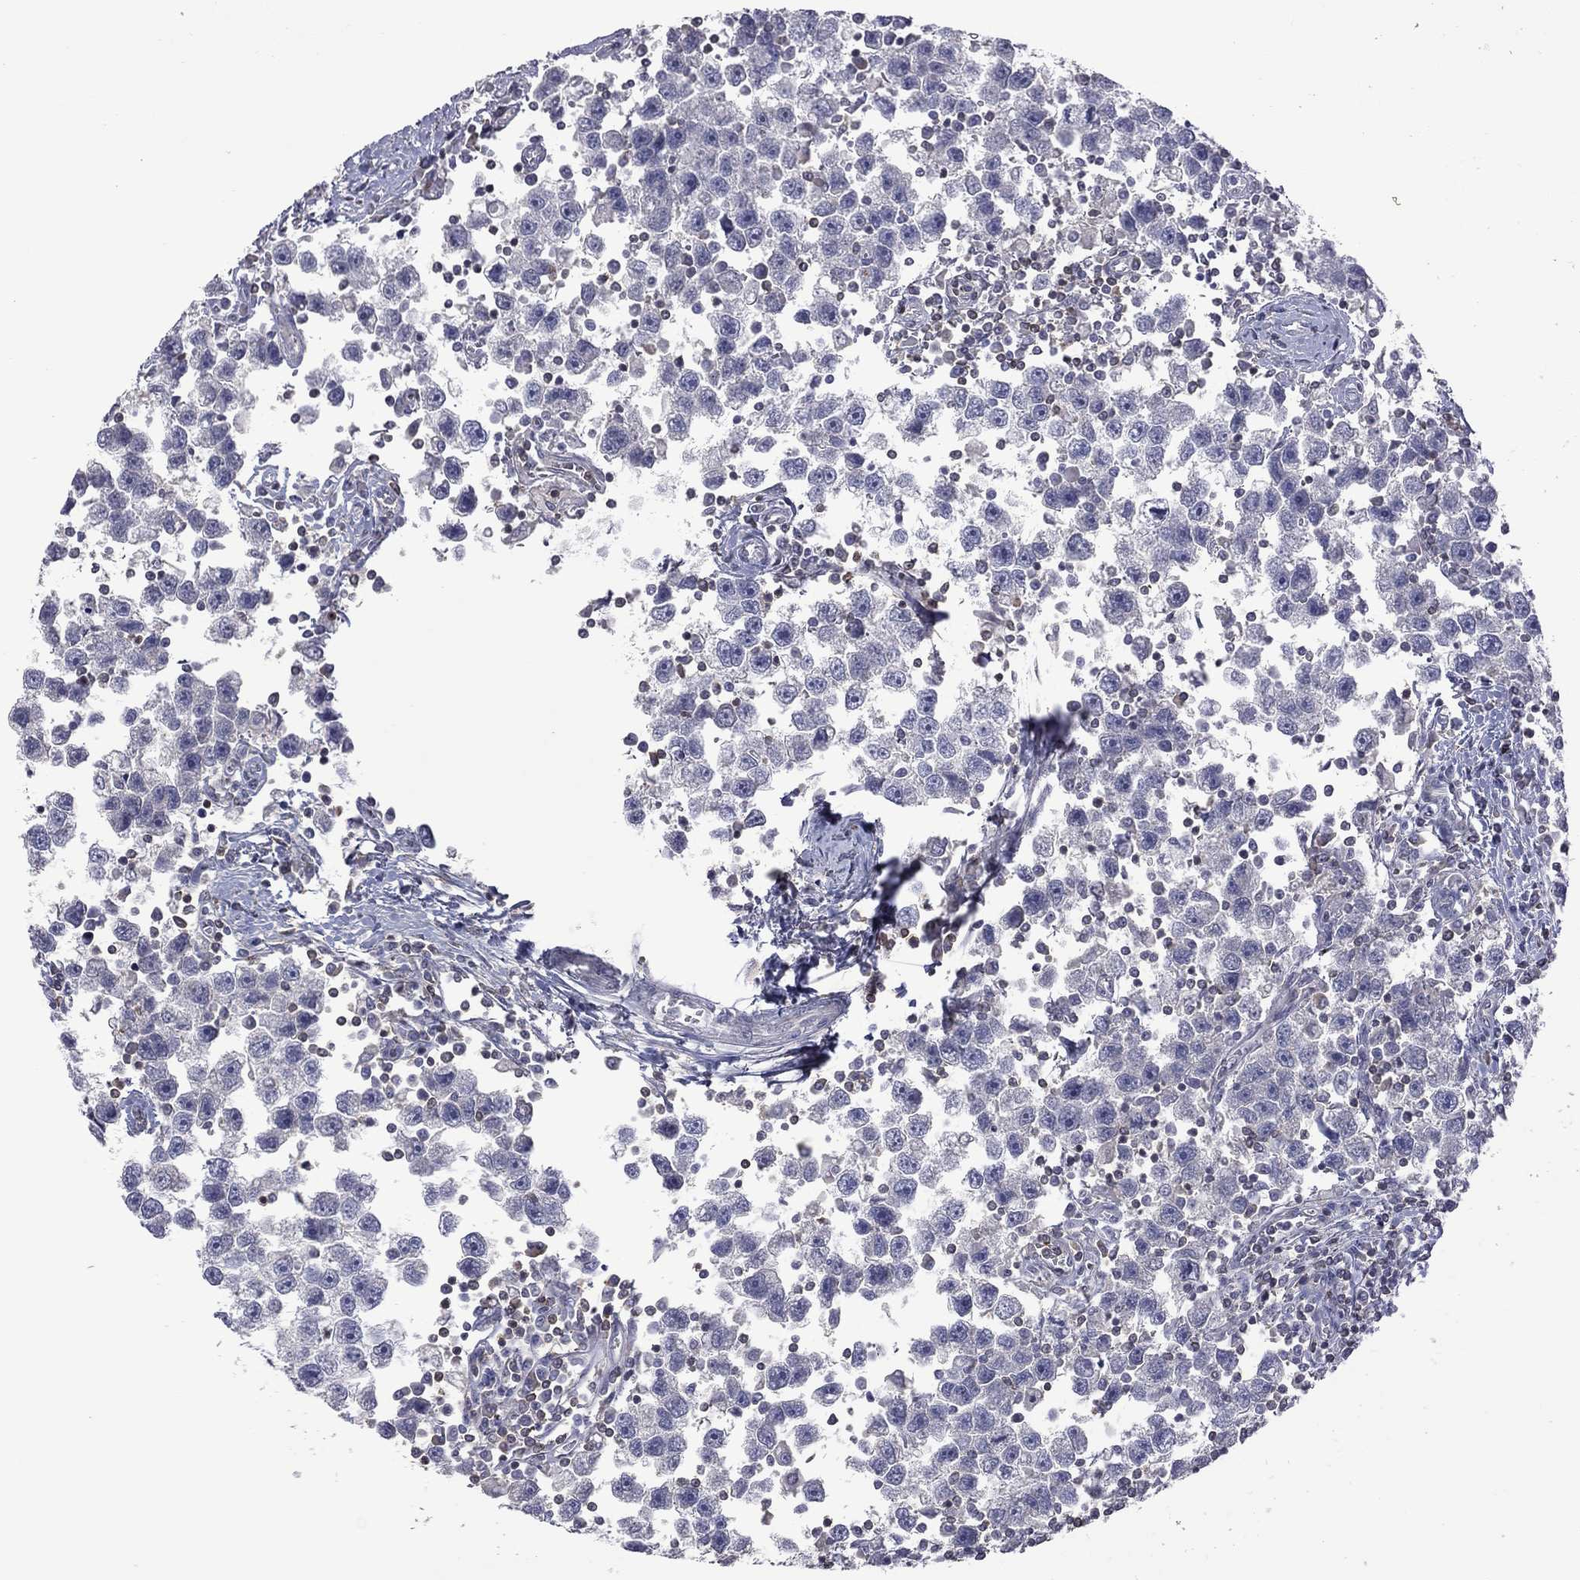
{"staining": {"intensity": "negative", "quantity": "none", "location": "none"}, "tissue": "testis cancer", "cell_type": "Tumor cells", "image_type": "cancer", "snomed": [{"axis": "morphology", "description": "Seminoma, NOS"}, {"axis": "topography", "description": "Testis"}], "caption": "IHC of testis cancer (seminoma) demonstrates no positivity in tumor cells.", "gene": "IPCEF1", "patient": {"sex": "male", "age": 30}}